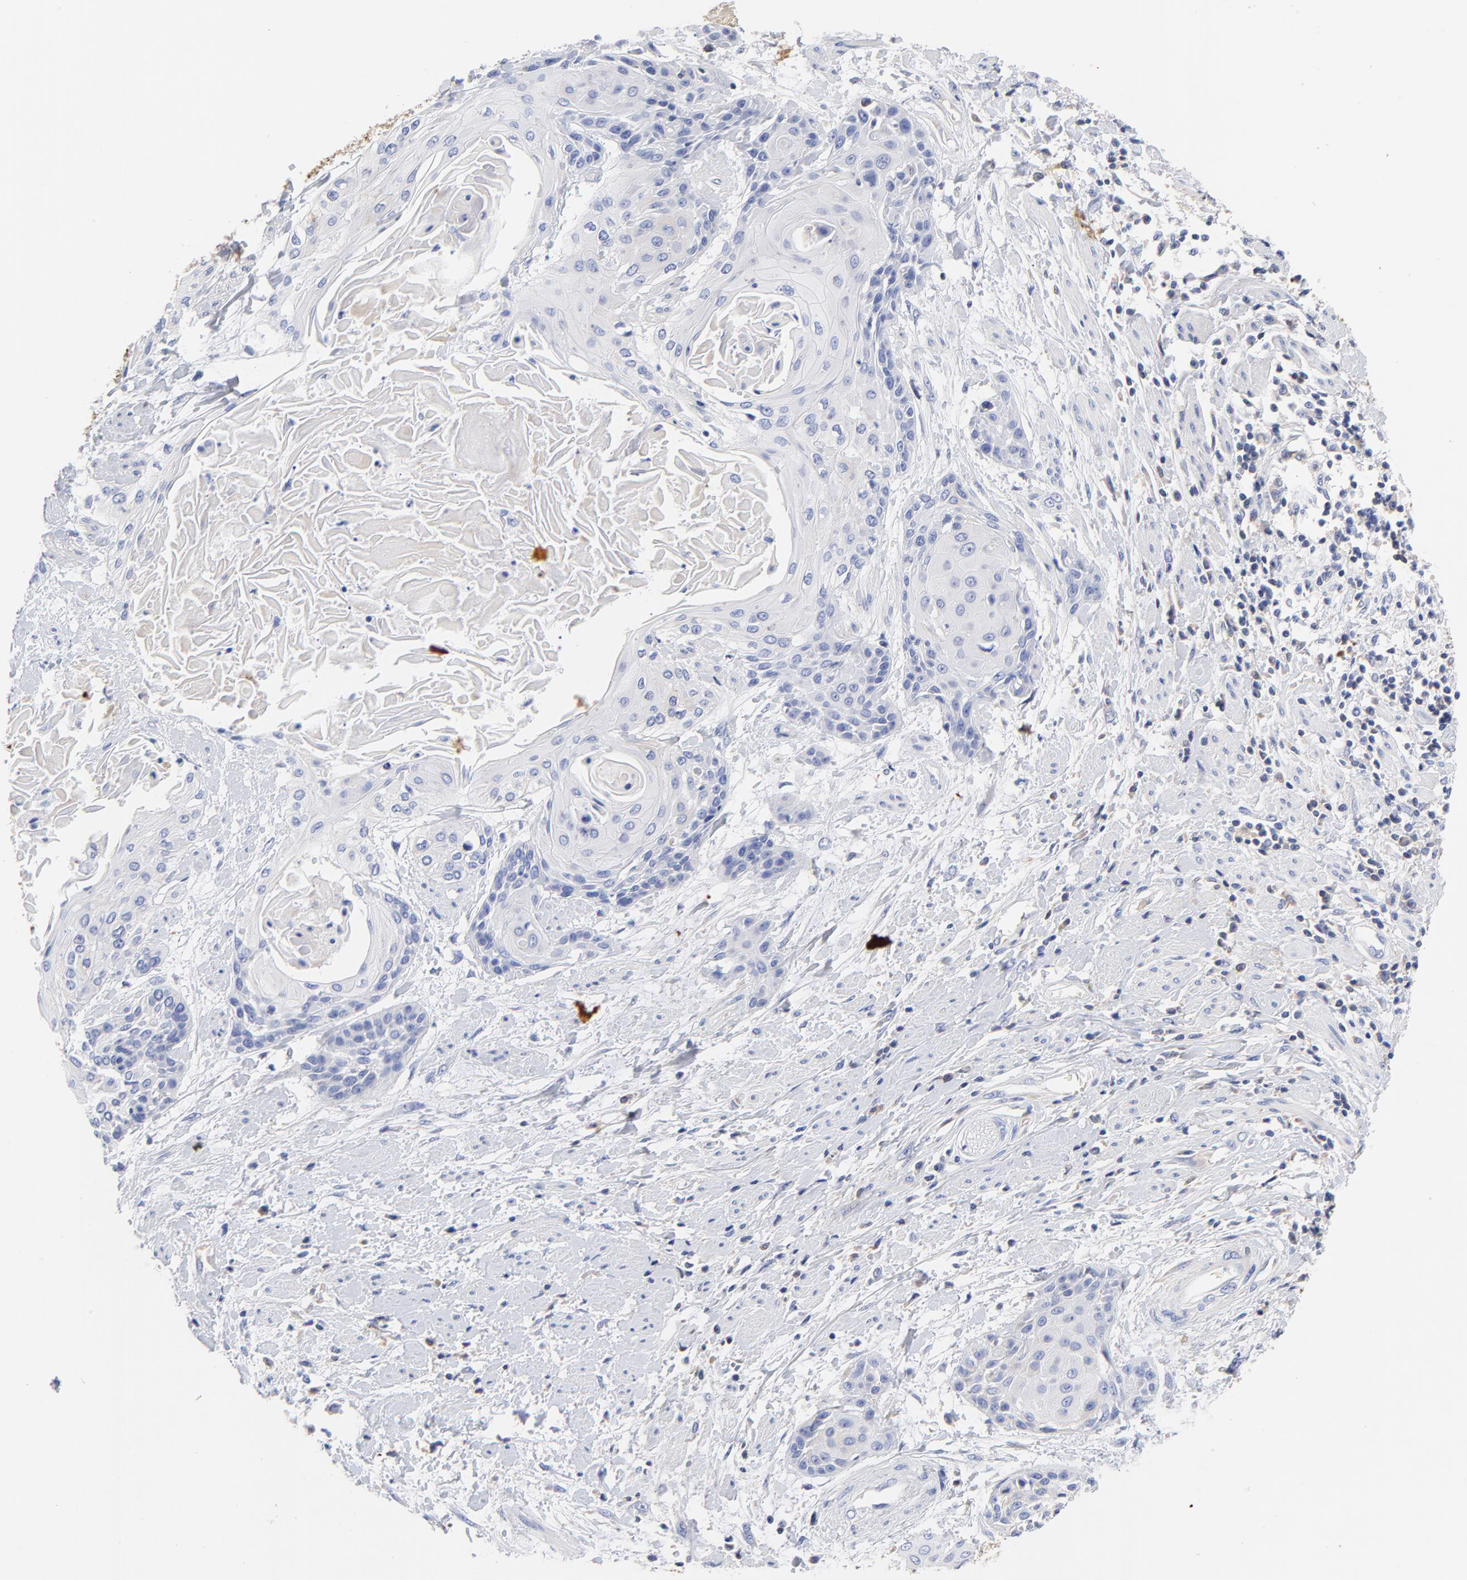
{"staining": {"intensity": "negative", "quantity": "none", "location": "none"}, "tissue": "cervical cancer", "cell_type": "Tumor cells", "image_type": "cancer", "snomed": [{"axis": "morphology", "description": "Squamous cell carcinoma, NOS"}, {"axis": "topography", "description": "Cervix"}], "caption": "Tumor cells show no significant protein expression in cervical squamous cell carcinoma.", "gene": "IGLV3-10", "patient": {"sex": "female", "age": 57}}